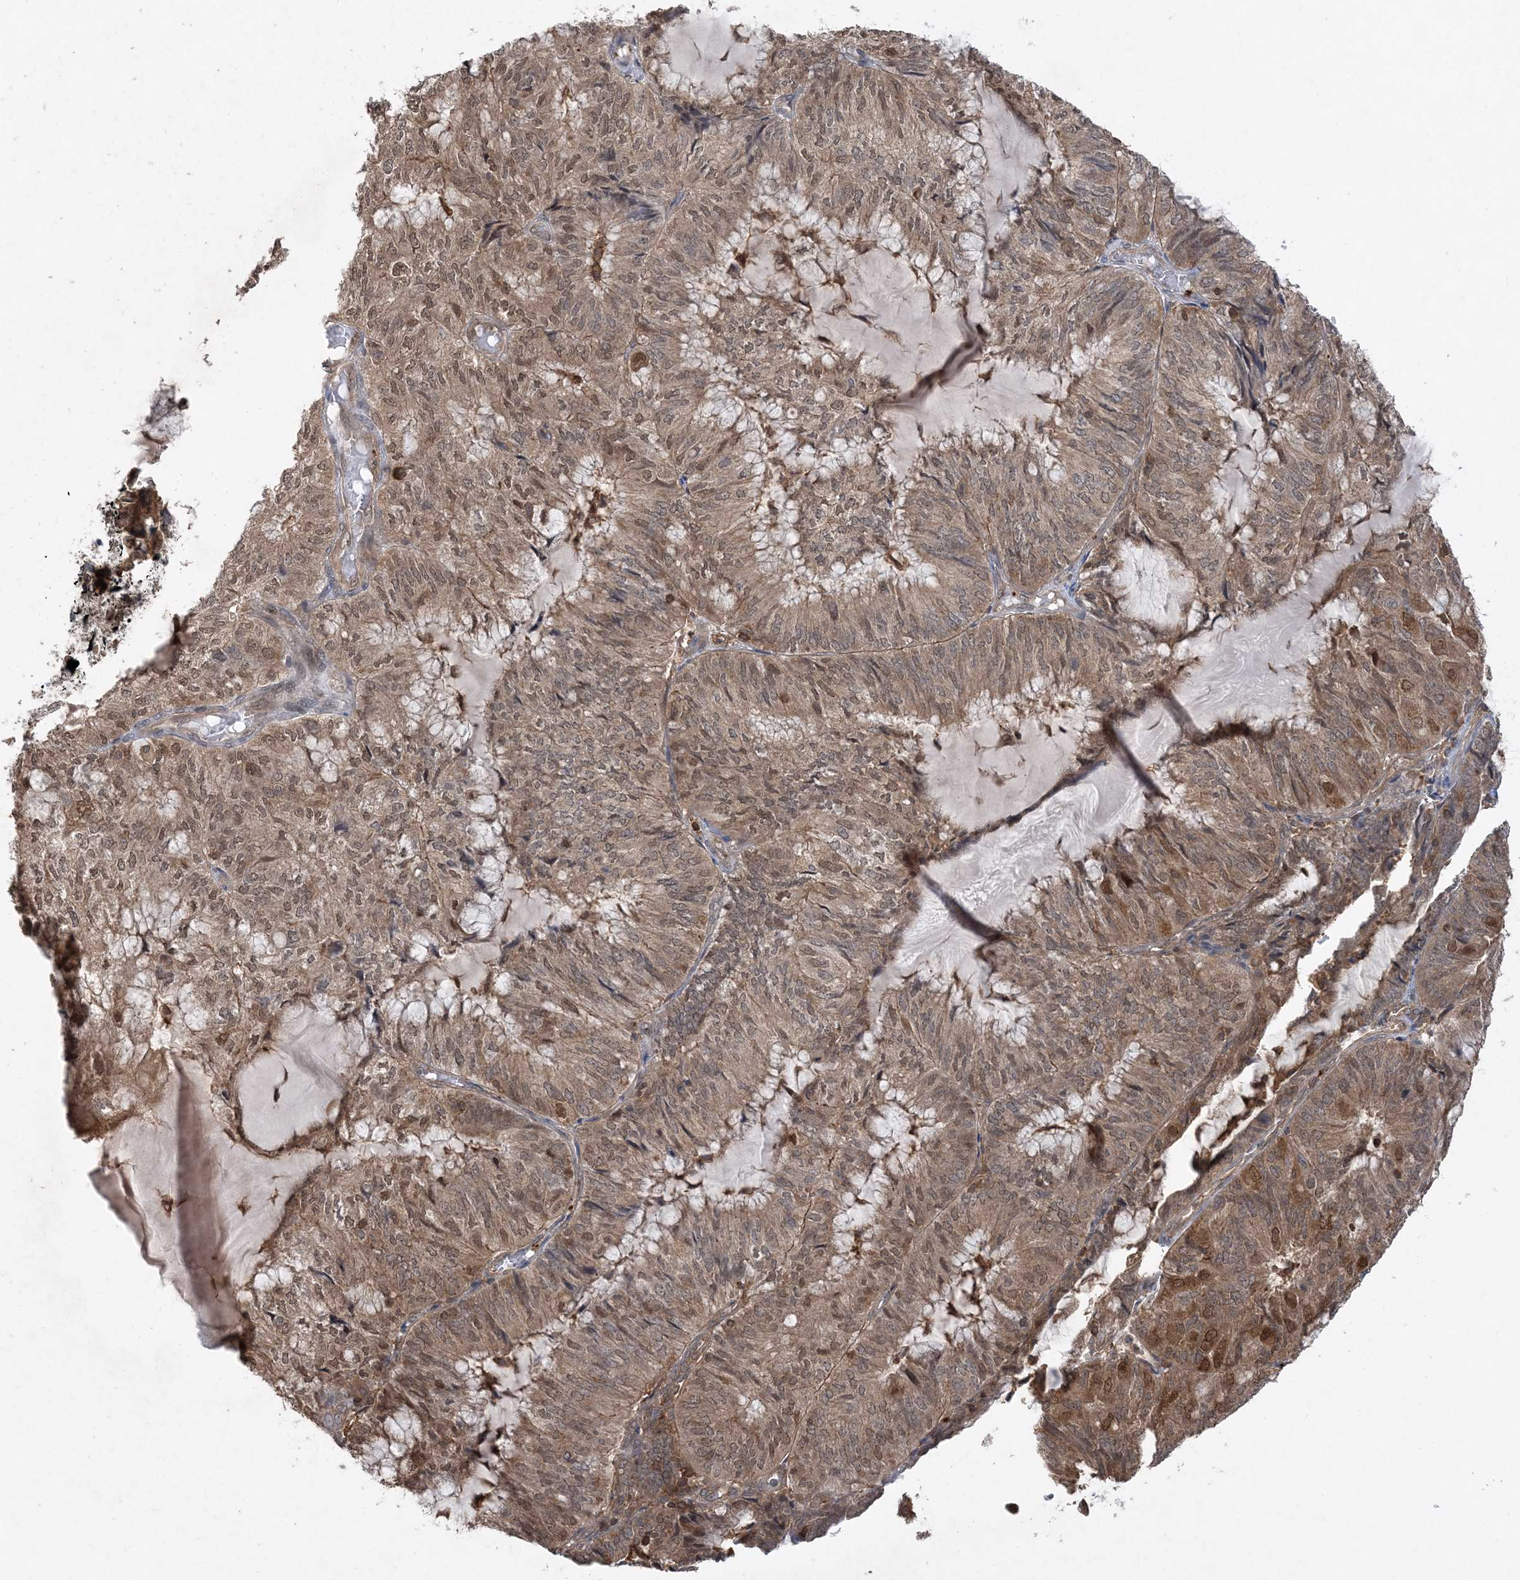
{"staining": {"intensity": "moderate", "quantity": ">75%", "location": "cytoplasmic/membranous,nuclear"}, "tissue": "endometrial cancer", "cell_type": "Tumor cells", "image_type": "cancer", "snomed": [{"axis": "morphology", "description": "Adenocarcinoma, NOS"}, {"axis": "topography", "description": "Endometrium"}], "caption": "The micrograph exhibits immunohistochemical staining of adenocarcinoma (endometrial). There is moderate cytoplasmic/membranous and nuclear expression is appreciated in approximately >75% of tumor cells.", "gene": "ACYP1", "patient": {"sex": "female", "age": 81}}